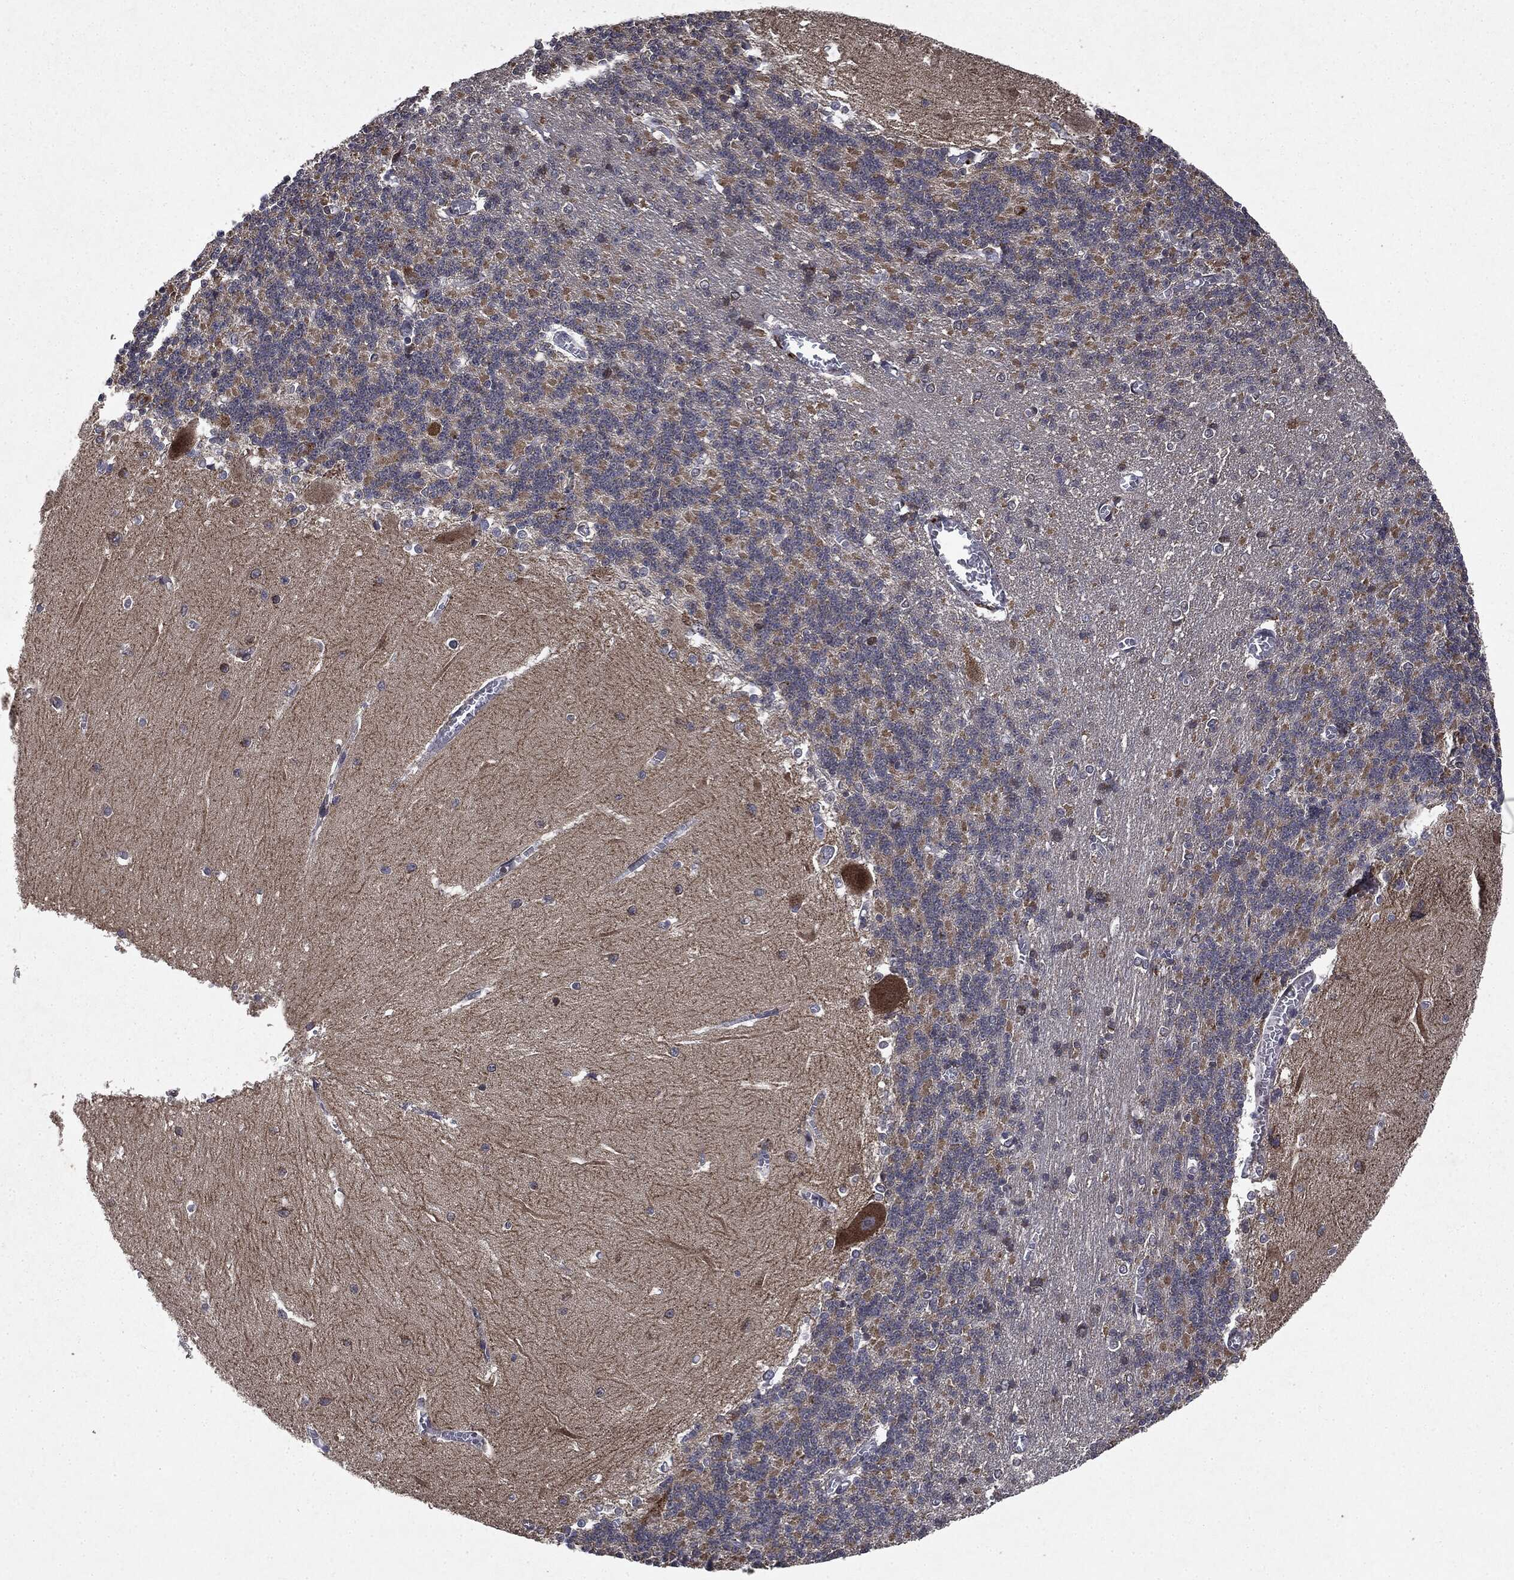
{"staining": {"intensity": "moderate", "quantity": "<25%", "location": "cytoplasmic/membranous"}, "tissue": "cerebellum", "cell_type": "Cells in granular layer", "image_type": "normal", "snomed": [{"axis": "morphology", "description": "Normal tissue, NOS"}, {"axis": "topography", "description": "Cerebellum"}], "caption": "Unremarkable cerebellum was stained to show a protein in brown. There is low levels of moderate cytoplasmic/membranous positivity in approximately <25% of cells in granular layer.", "gene": "PLPPR2", "patient": {"sex": "male", "age": 37}}